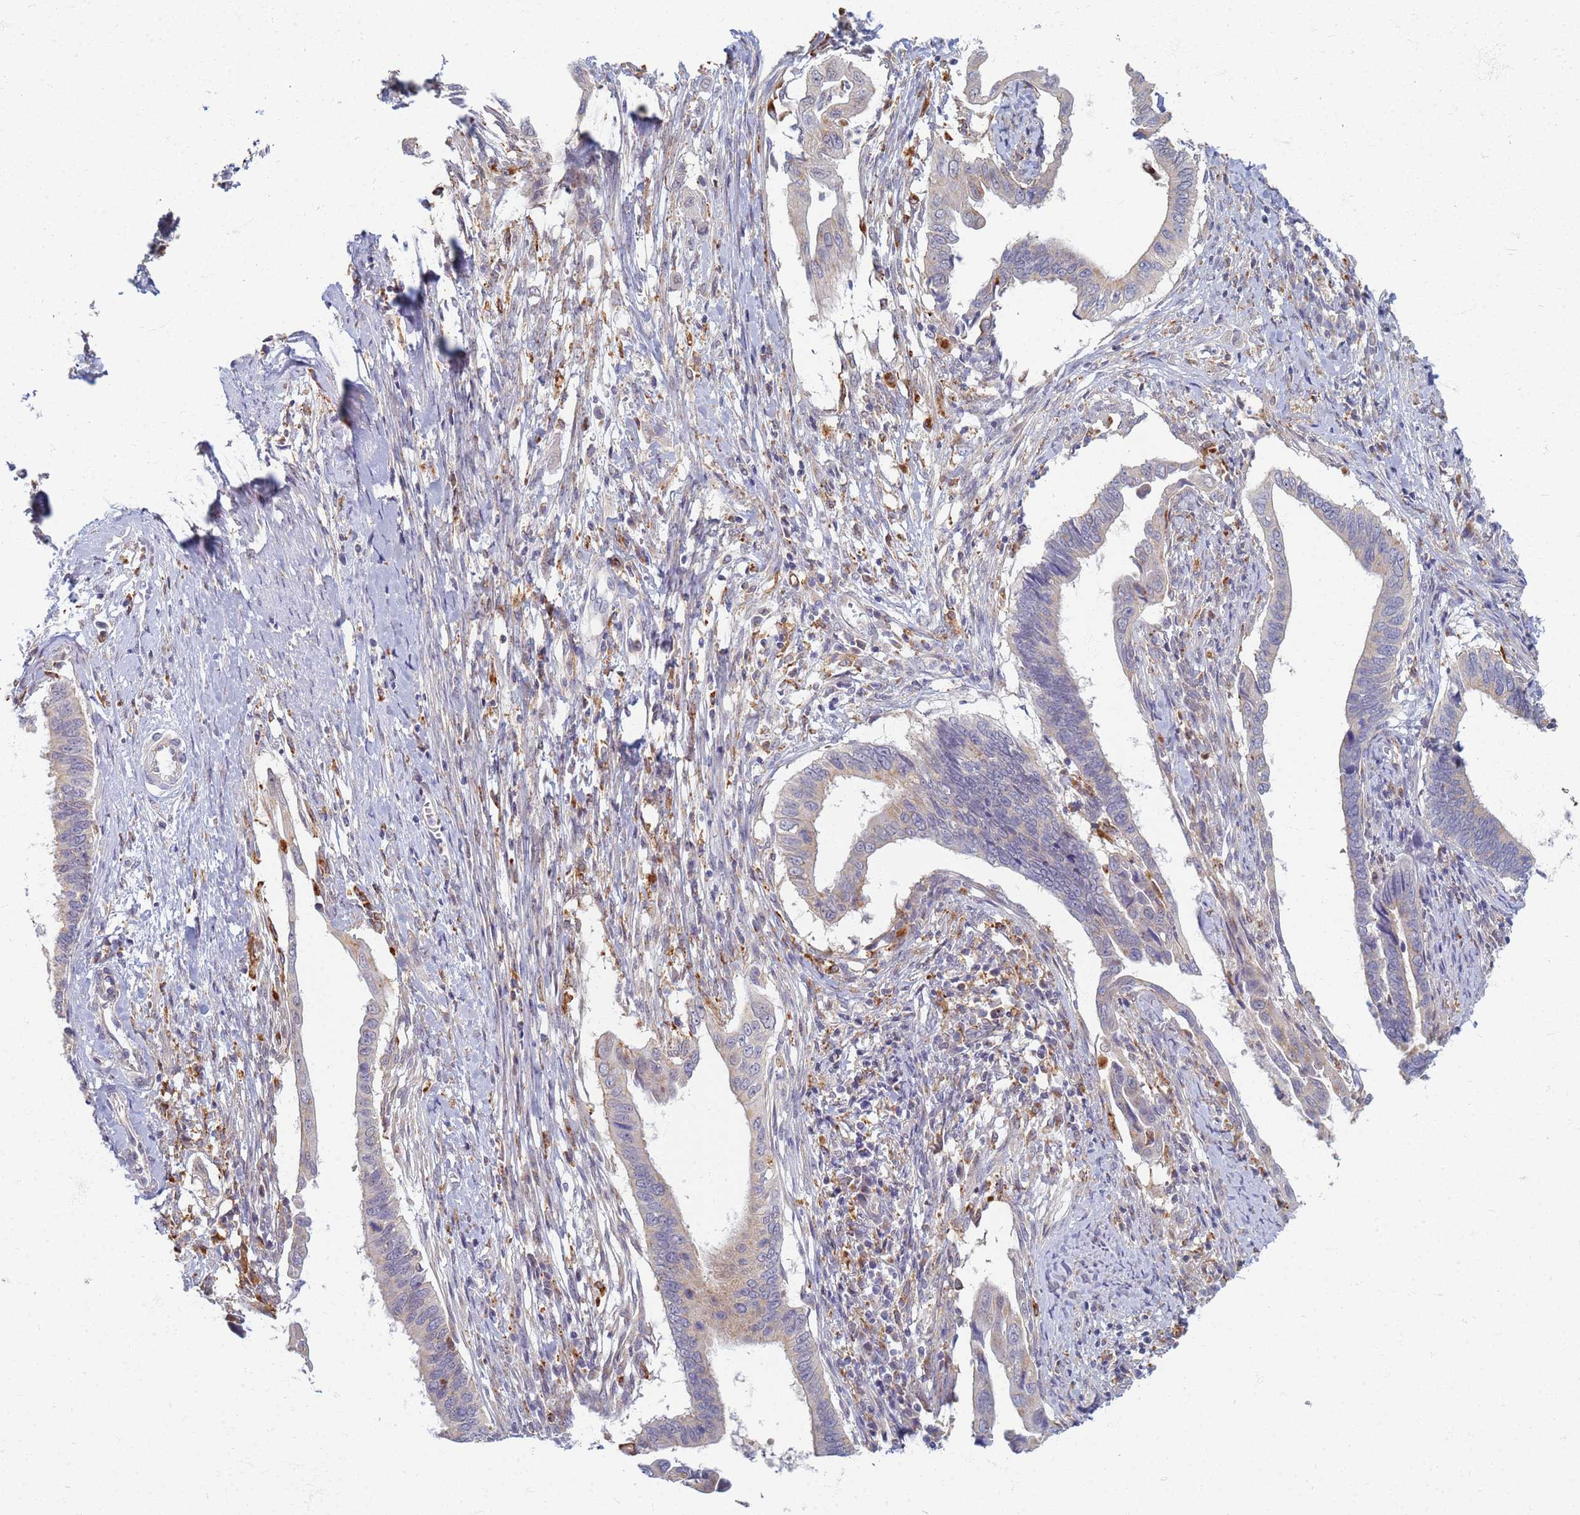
{"staining": {"intensity": "weak", "quantity": "<25%", "location": "cytoplasmic/membranous"}, "tissue": "cervical cancer", "cell_type": "Tumor cells", "image_type": "cancer", "snomed": [{"axis": "morphology", "description": "Adenocarcinoma, NOS"}, {"axis": "topography", "description": "Cervix"}], "caption": "This histopathology image is of adenocarcinoma (cervical) stained with IHC to label a protein in brown with the nuclei are counter-stained blue. There is no positivity in tumor cells. The staining is performed using DAB brown chromogen with nuclei counter-stained in using hematoxylin.", "gene": "ATP6V1E1", "patient": {"sex": "female", "age": 42}}